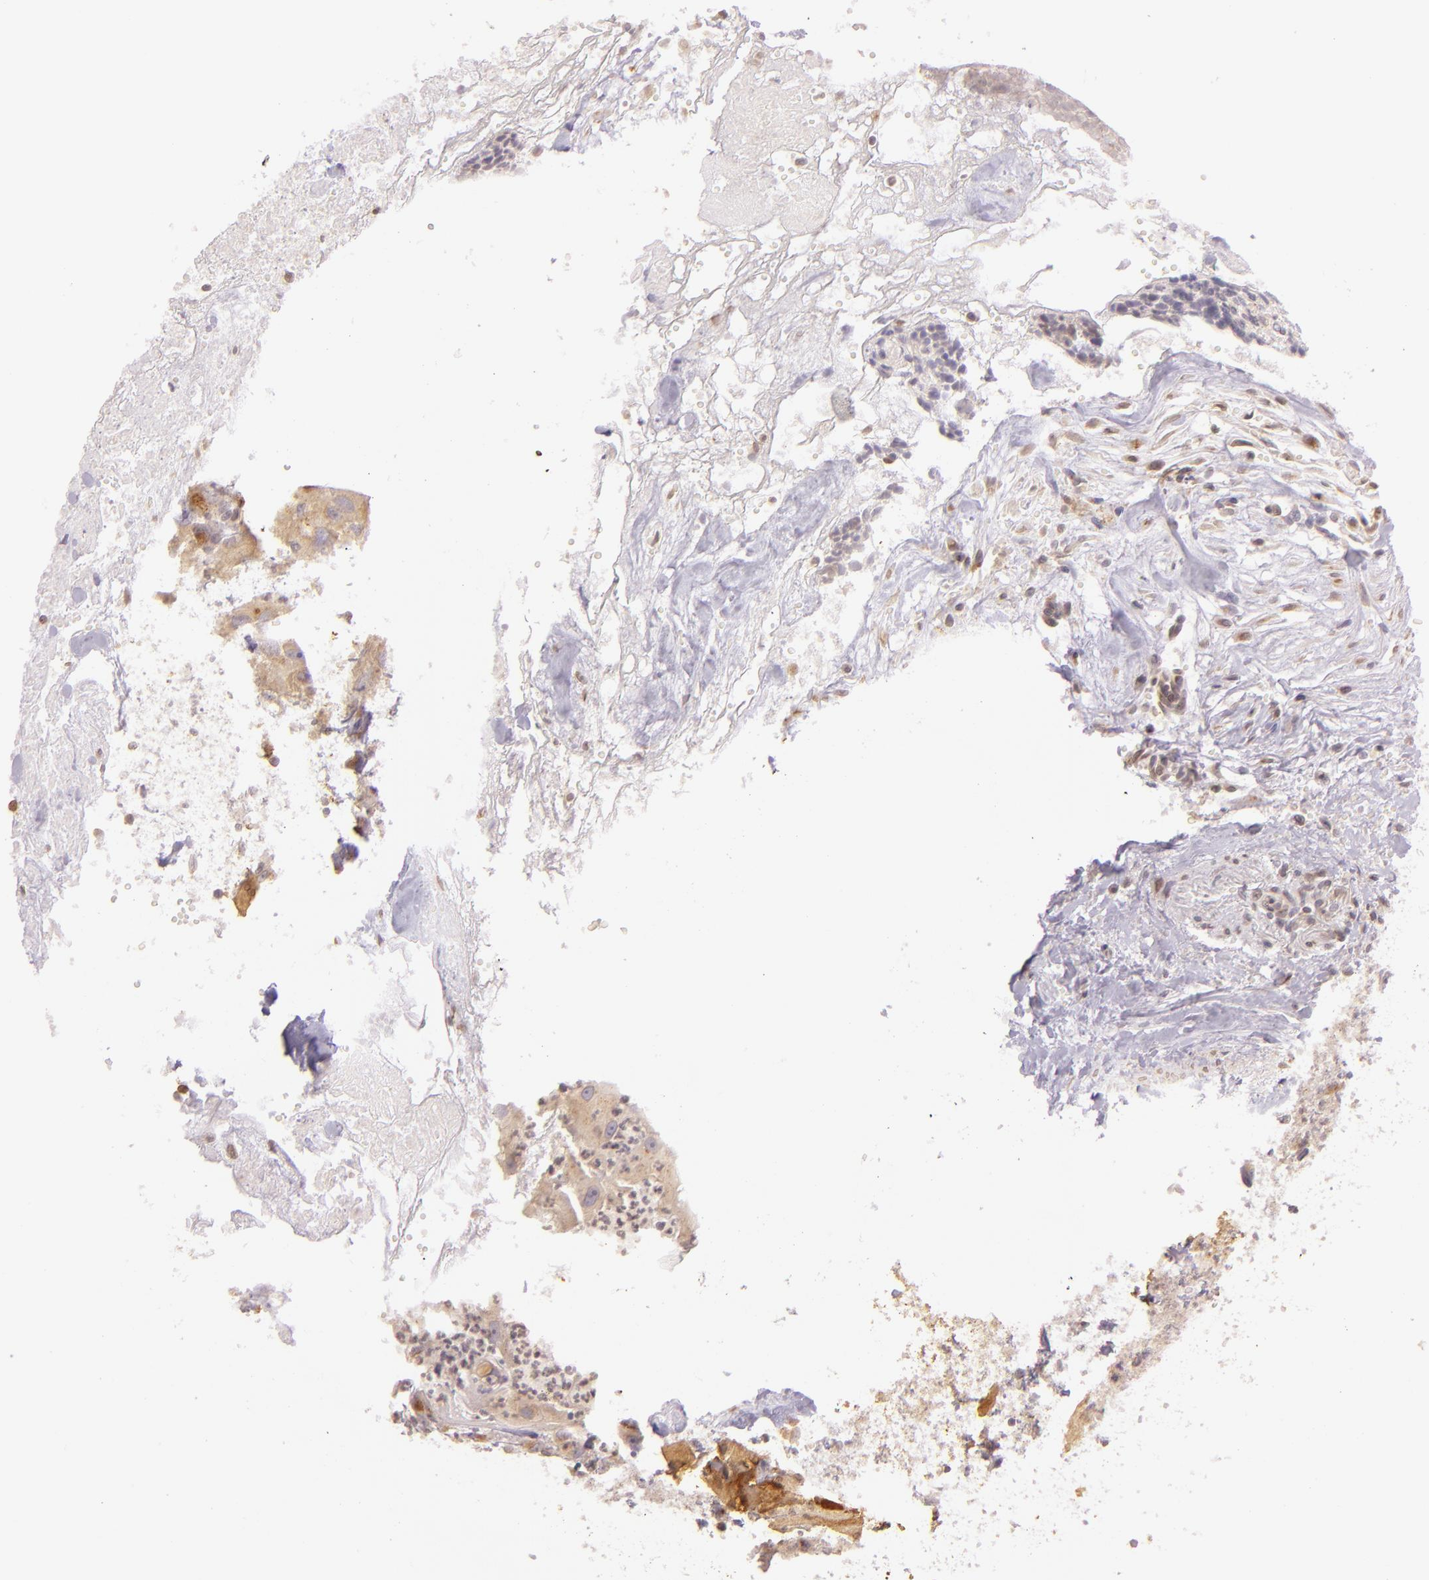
{"staining": {"intensity": "moderate", "quantity": ">75%", "location": "cytoplasmic/membranous"}, "tissue": "head and neck cancer", "cell_type": "Tumor cells", "image_type": "cancer", "snomed": [{"axis": "morphology", "description": "Squamous cell carcinoma, NOS"}, {"axis": "topography", "description": "Salivary gland"}, {"axis": "topography", "description": "Head-Neck"}], "caption": "Head and neck cancer (squamous cell carcinoma) stained with a brown dye shows moderate cytoplasmic/membranous positive expression in approximately >75% of tumor cells.", "gene": "LGMN", "patient": {"sex": "male", "age": 70}}